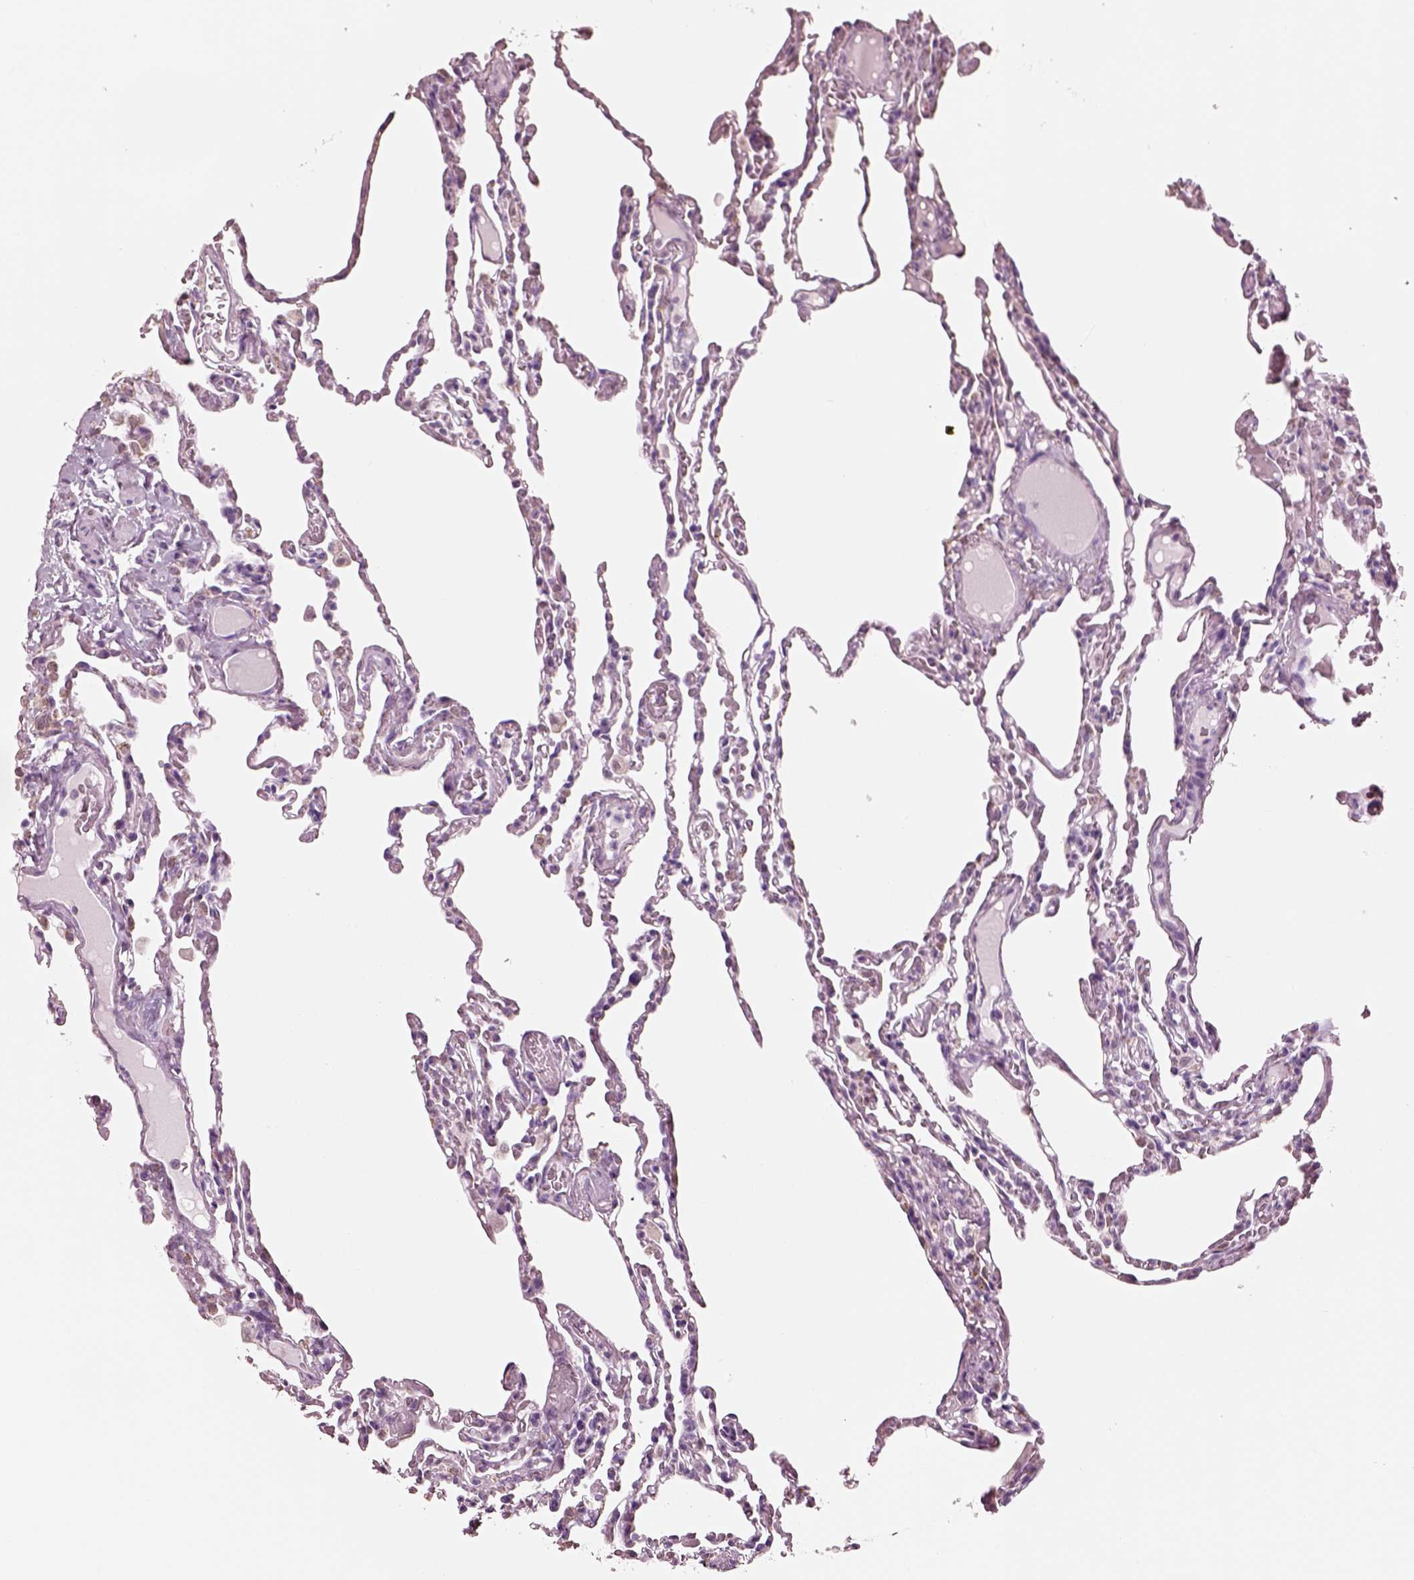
{"staining": {"intensity": "weak", "quantity": ">75%", "location": "cytoplasmic/membranous"}, "tissue": "lung", "cell_type": "Alveolar cells", "image_type": "normal", "snomed": [{"axis": "morphology", "description": "Normal tissue, NOS"}, {"axis": "topography", "description": "Lung"}], "caption": "The immunohistochemical stain labels weak cytoplasmic/membranous positivity in alveolar cells of normal lung.", "gene": "ELSPBP1", "patient": {"sex": "female", "age": 43}}